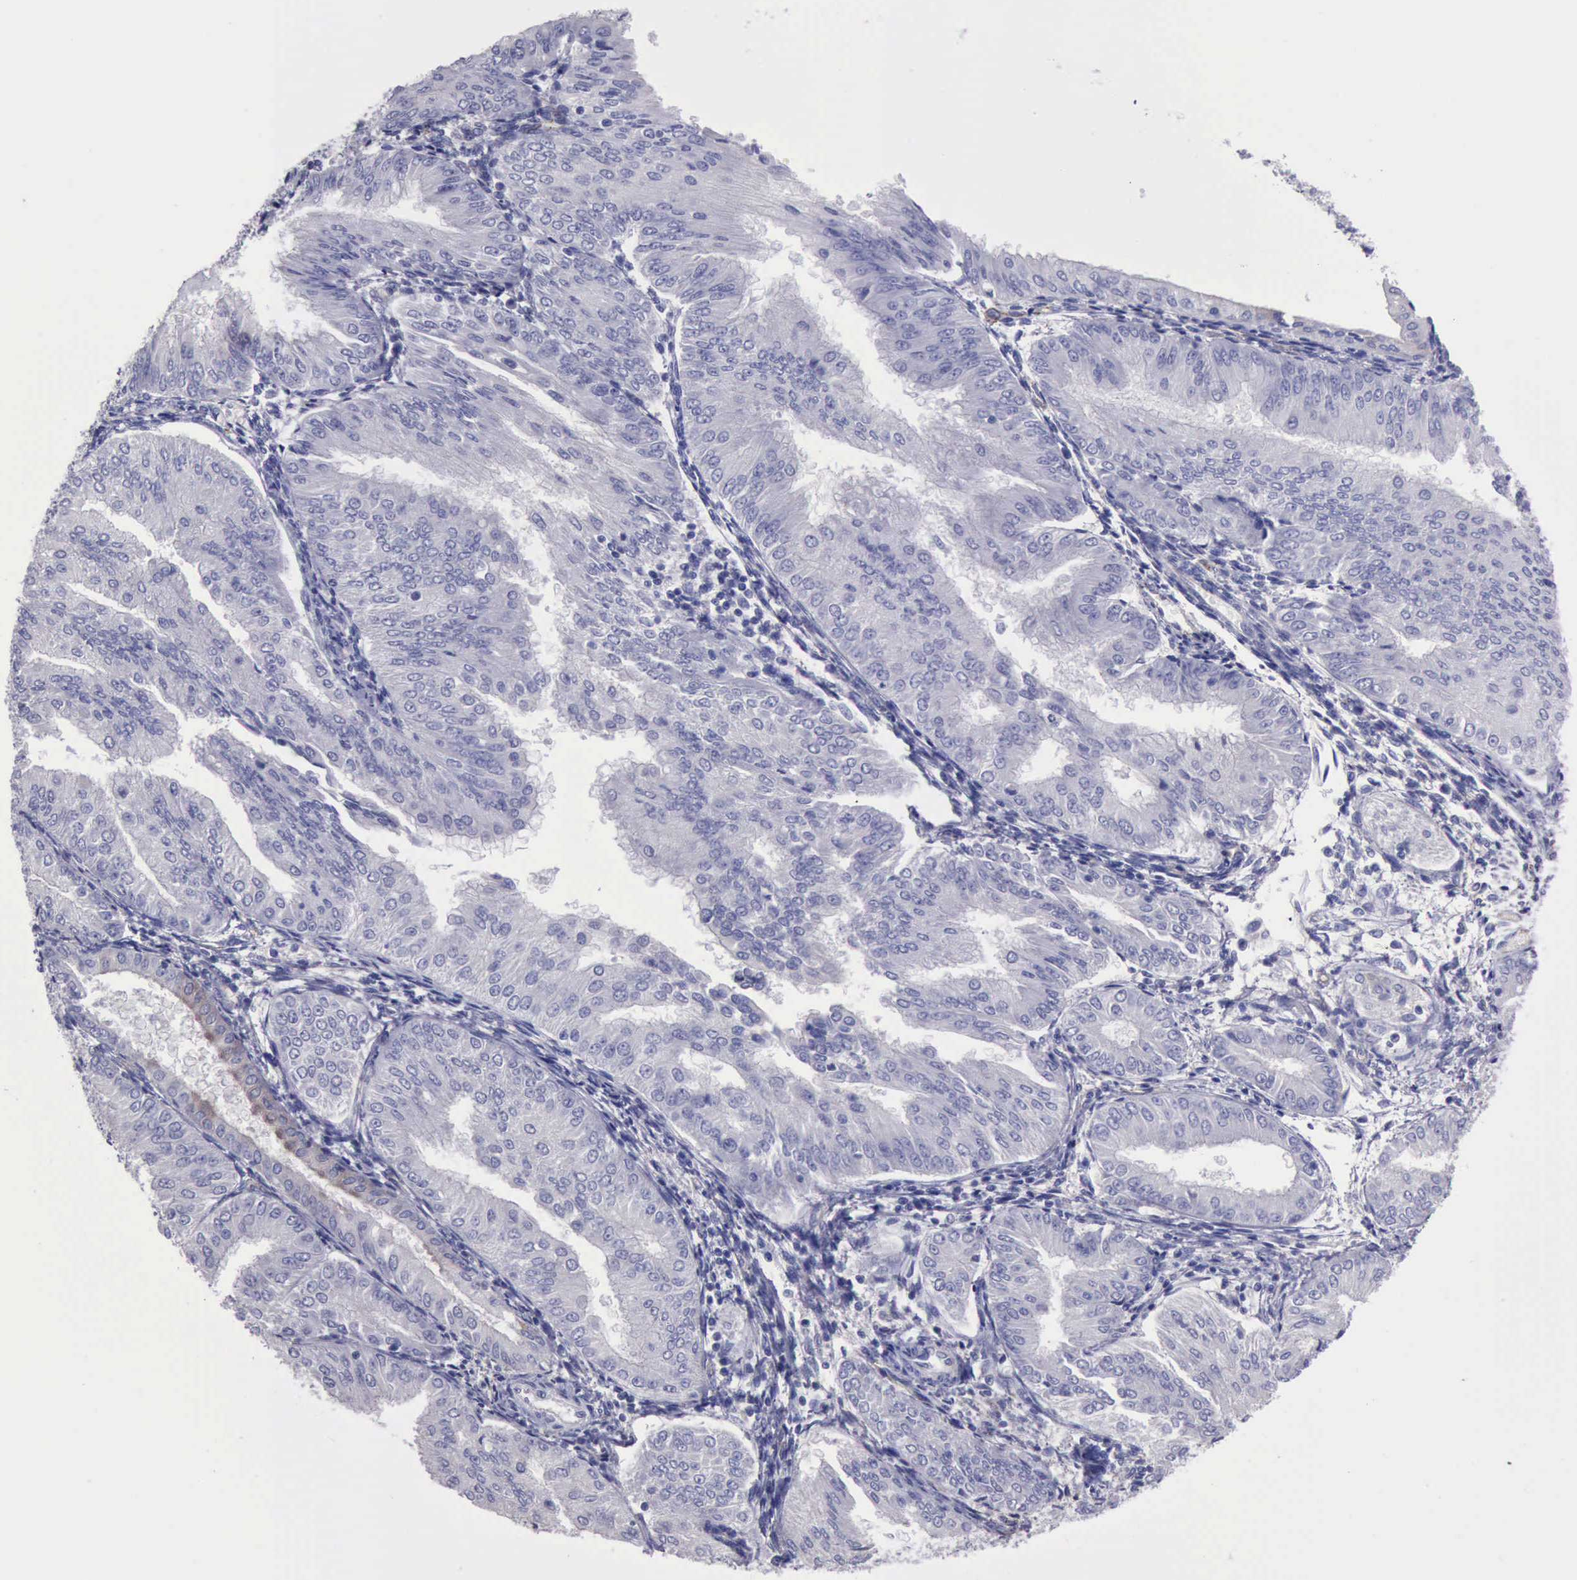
{"staining": {"intensity": "negative", "quantity": "none", "location": "none"}, "tissue": "endometrial cancer", "cell_type": "Tumor cells", "image_type": "cancer", "snomed": [{"axis": "morphology", "description": "Adenocarcinoma, NOS"}, {"axis": "topography", "description": "Endometrium"}], "caption": "IHC image of neoplastic tissue: endometrial adenocarcinoma stained with DAB reveals no significant protein staining in tumor cells.", "gene": "KCND1", "patient": {"sex": "female", "age": 53}}